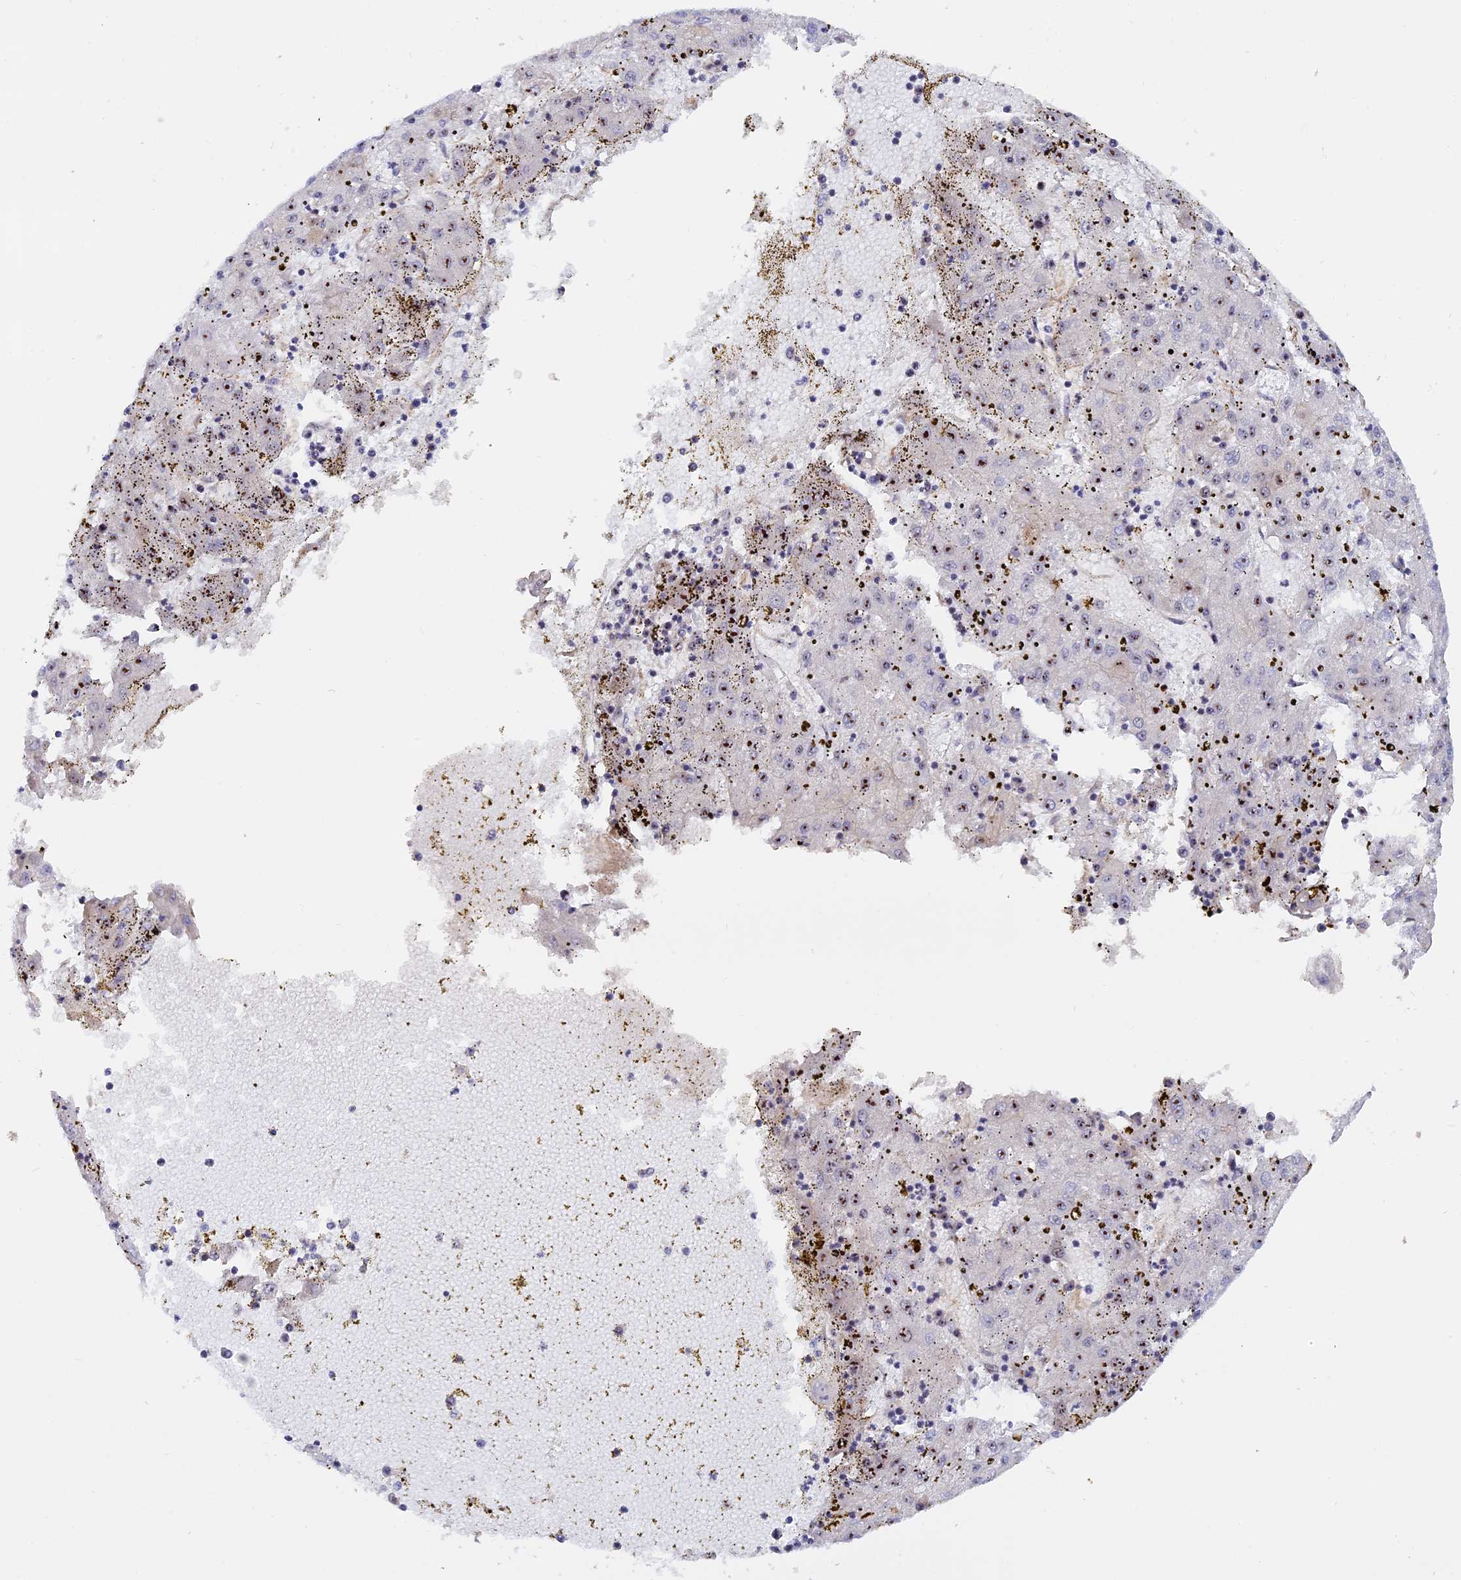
{"staining": {"intensity": "weak", "quantity": "25%-75%", "location": "nuclear"}, "tissue": "liver cancer", "cell_type": "Tumor cells", "image_type": "cancer", "snomed": [{"axis": "morphology", "description": "Carcinoma, Hepatocellular, NOS"}, {"axis": "topography", "description": "Liver"}], "caption": "High-power microscopy captured an IHC histopathology image of hepatocellular carcinoma (liver), revealing weak nuclear staining in about 25%-75% of tumor cells.", "gene": "DBNDD1", "patient": {"sex": "male", "age": 72}}